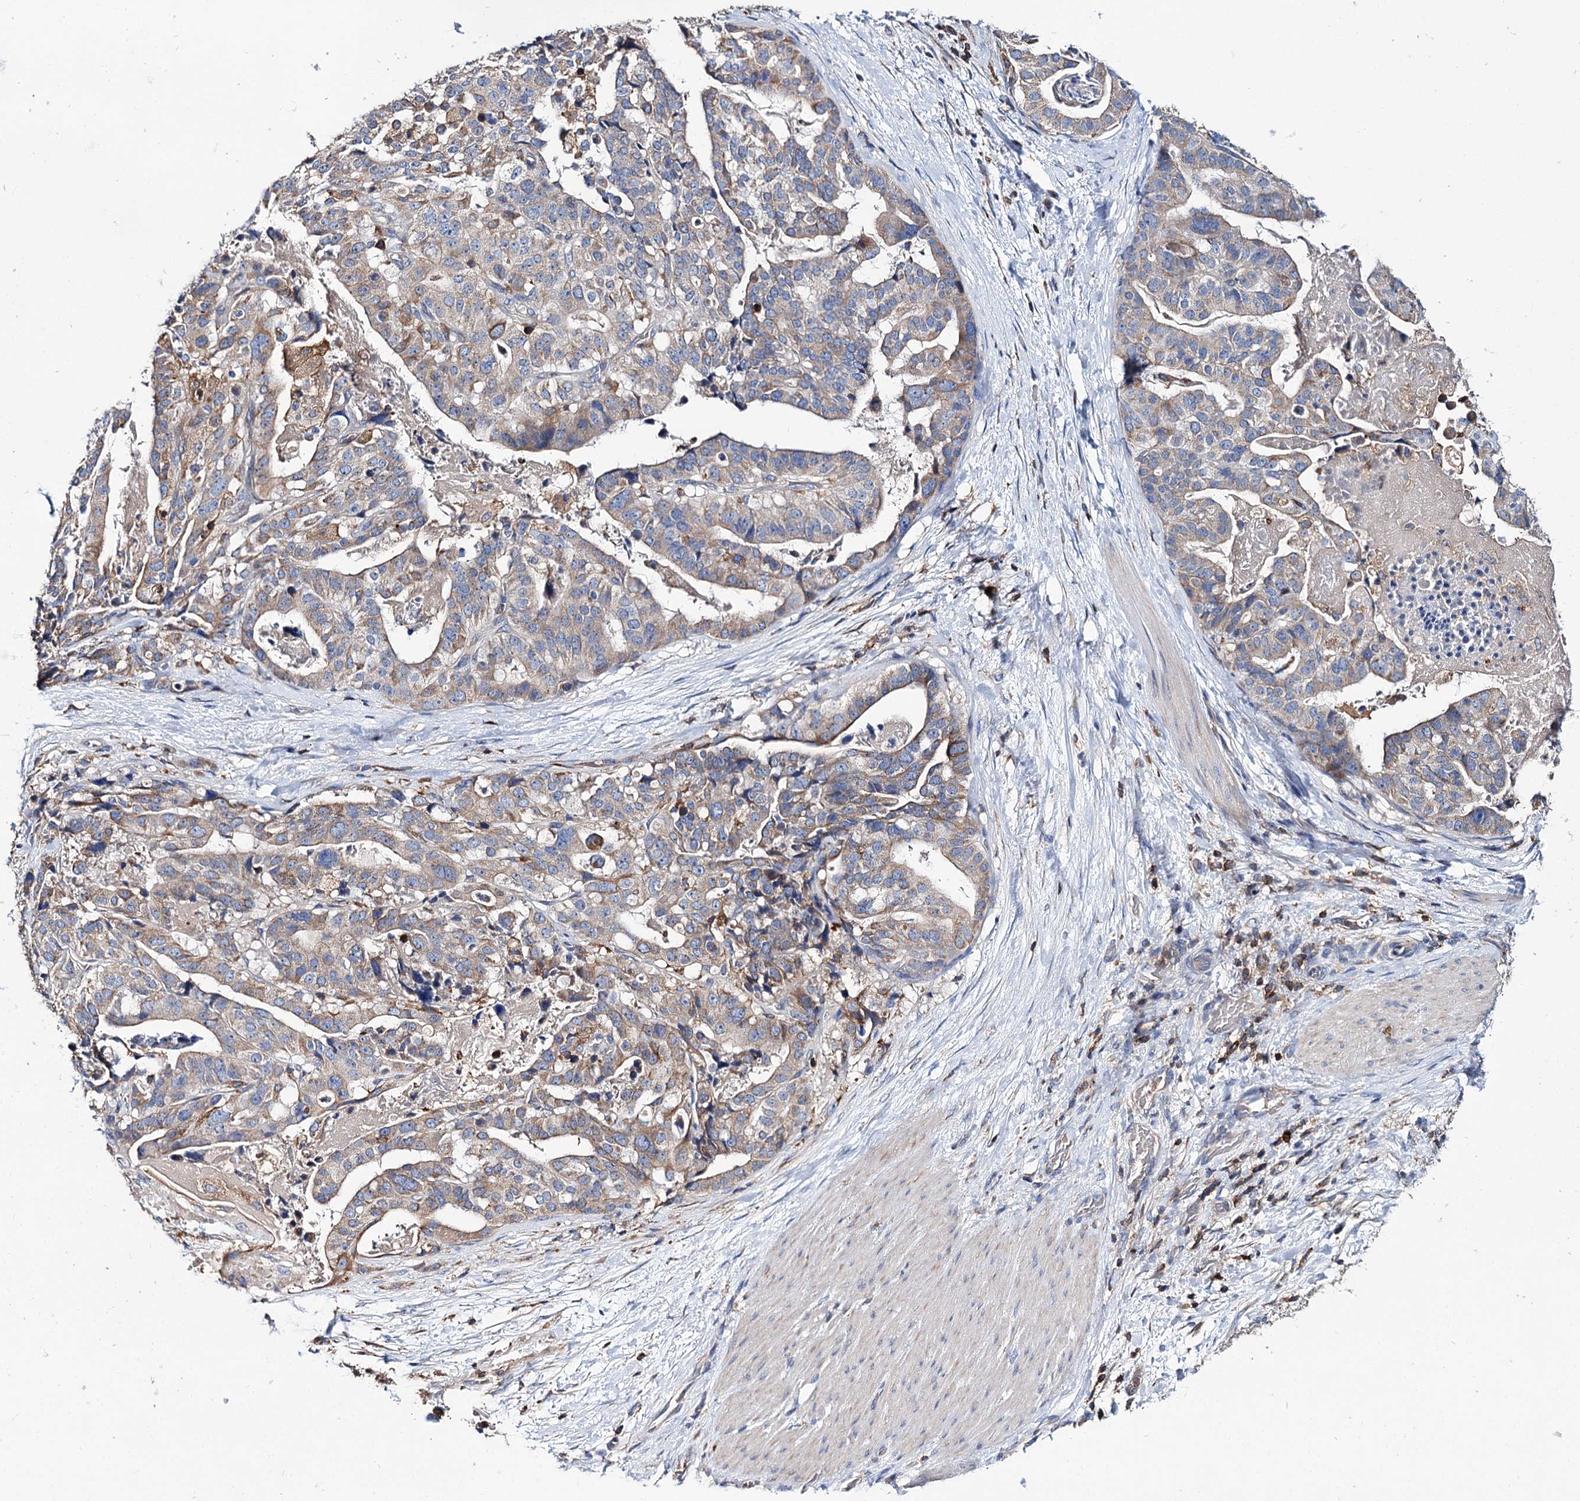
{"staining": {"intensity": "moderate", "quantity": ">75%", "location": "cytoplasmic/membranous"}, "tissue": "stomach cancer", "cell_type": "Tumor cells", "image_type": "cancer", "snomed": [{"axis": "morphology", "description": "Adenocarcinoma, NOS"}, {"axis": "topography", "description": "Stomach"}], "caption": "Protein analysis of stomach cancer tissue exhibits moderate cytoplasmic/membranous expression in about >75% of tumor cells.", "gene": "UBASH3B", "patient": {"sex": "male", "age": 48}}